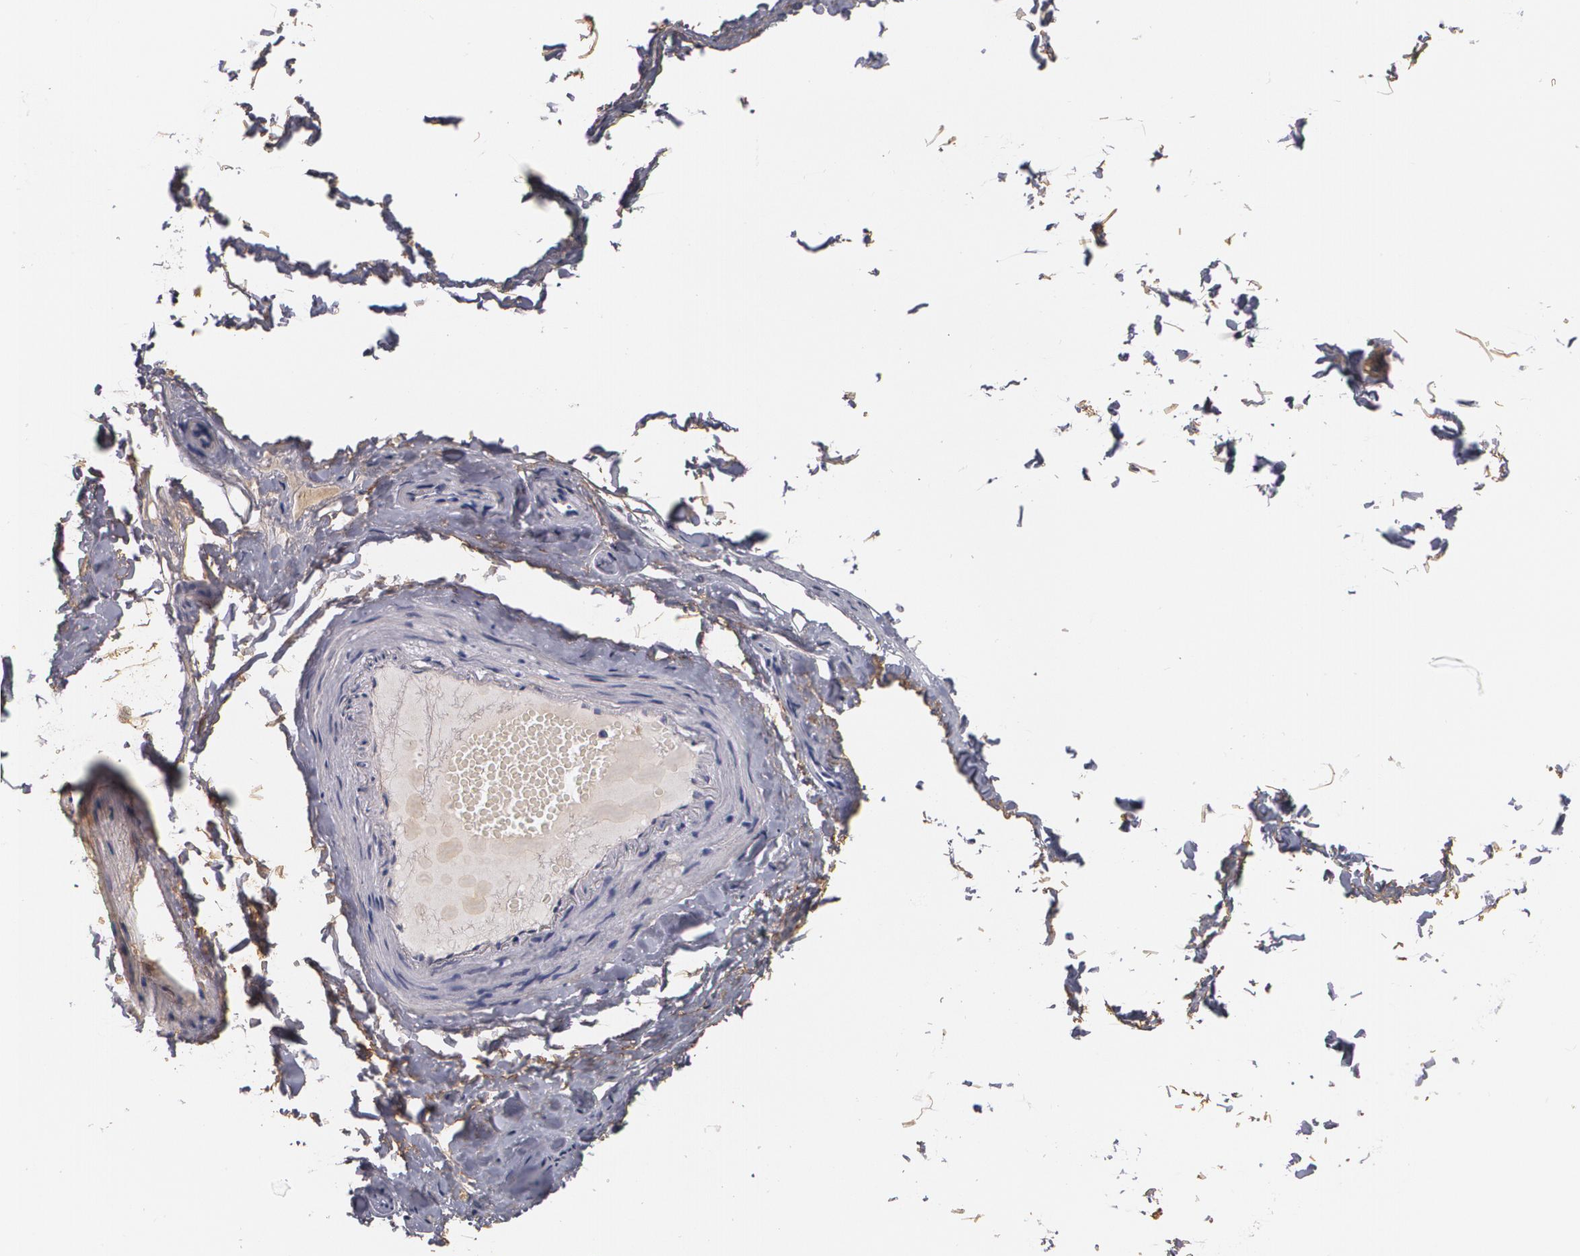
{"staining": {"intensity": "negative", "quantity": "none", "location": "none"}, "tissue": "adipose tissue", "cell_type": "Adipocytes", "image_type": "normal", "snomed": [{"axis": "morphology", "description": "Normal tissue, NOS"}, {"axis": "topography", "description": "Soft tissue"}, {"axis": "topography", "description": "Peripheral nerve tissue"}], "caption": "Immunohistochemistry micrograph of normal human adipose tissue stained for a protein (brown), which demonstrates no expression in adipocytes.", "gene": "FBLN1", "patient": {"sex": "female", "age": 68}}